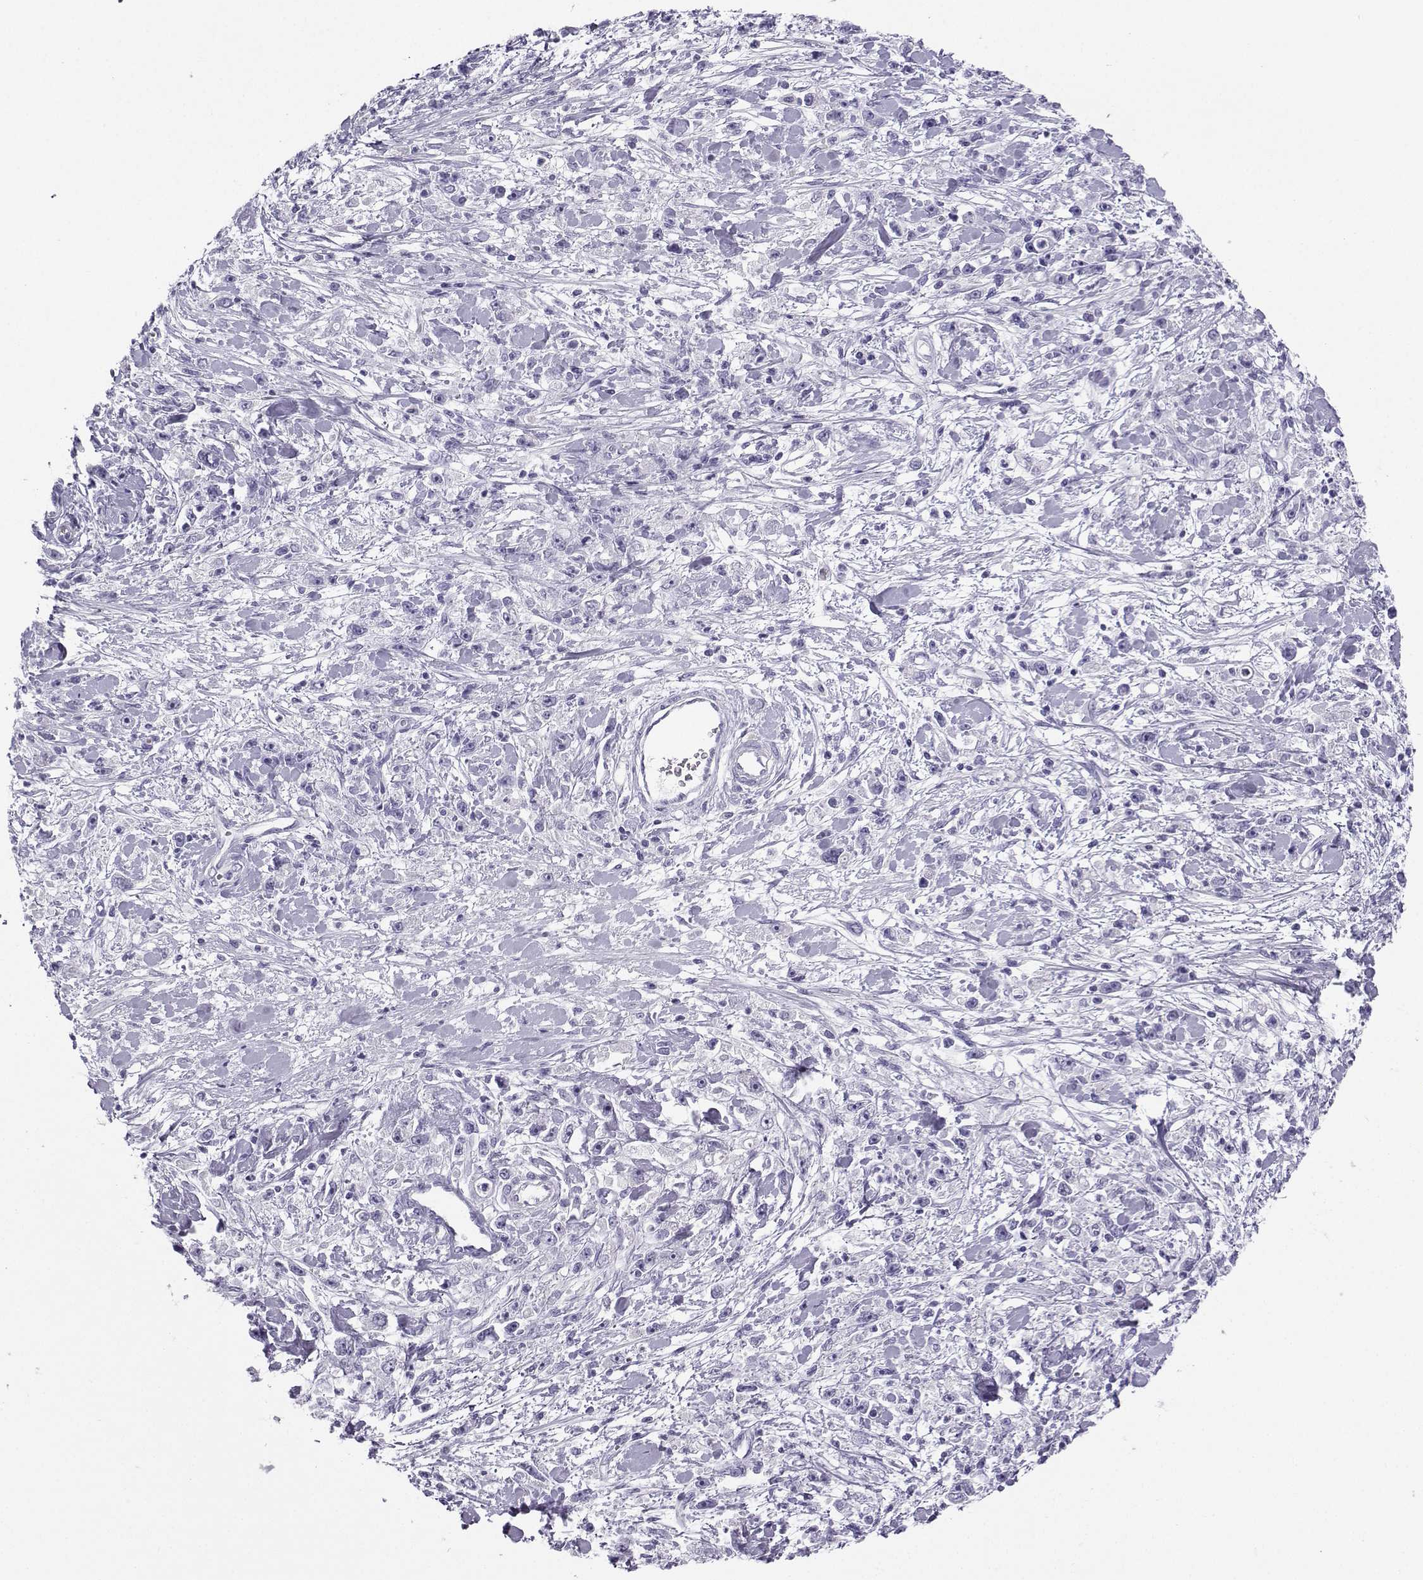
{"staining": {"intensity": "negative", "quantity": "none", "location": "none"}, "tissue": "stomach cancer", "cell_type": "Tumor cells", "image_type": "cancer", "snomed": [{"axis": "morphology", "description": "Adenocarcinoma, NOS"}, {"axis": "topography", "description": "Stomach"}], "caption": "Tumor cells are negative for brown protein staining in stomach cancer.", "gene": "NEFL", "patient": {"sex": "female", "age": 59}}